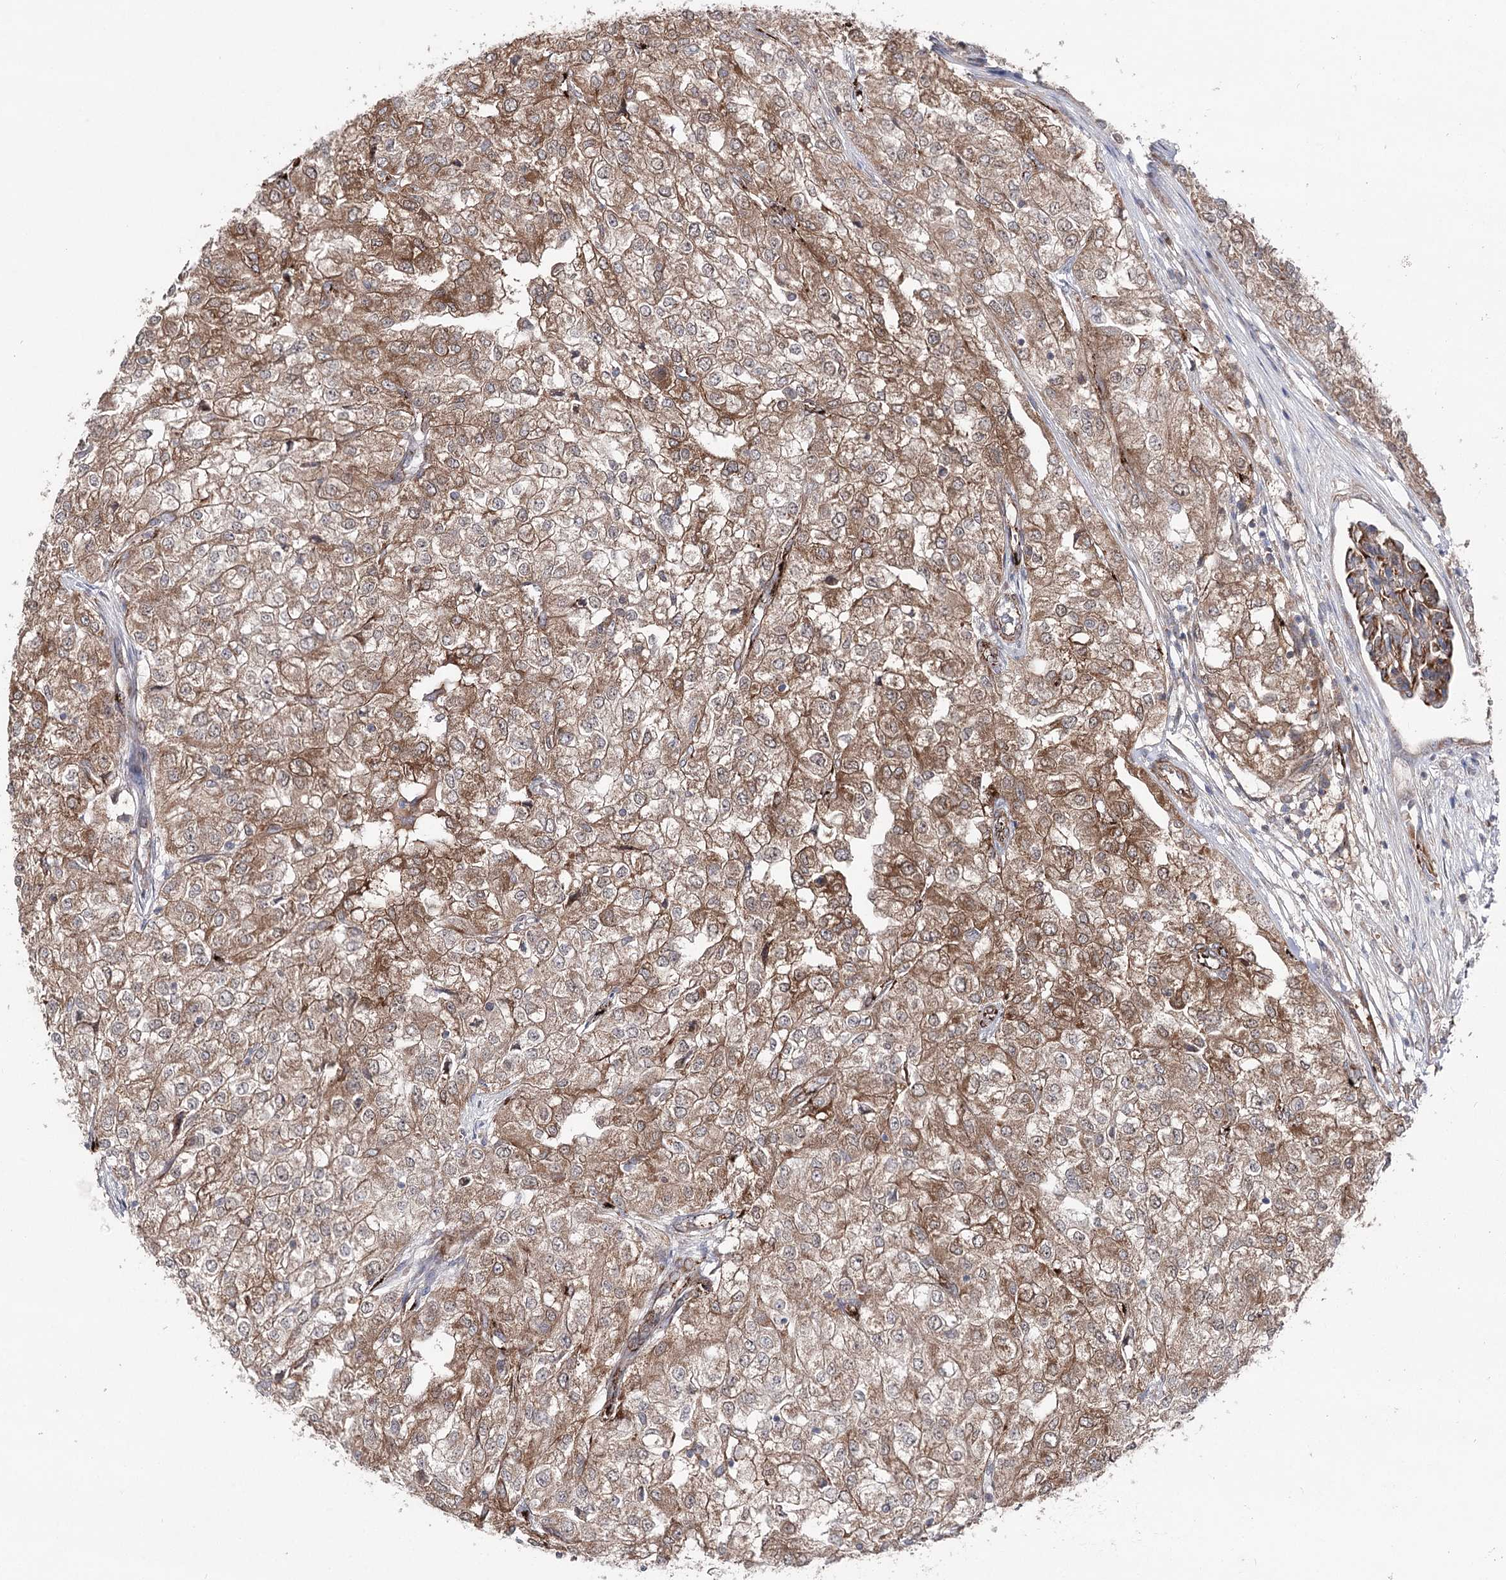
{"staining": {"intensity": "moderate", "quantity": ">75%", "location": "cytoplasmic/membranous"}, "tissue": "renal cancer", "cell_type": "Tumor cells", "image_type": "cancer", "snomed": [{"axis": "morphology", "description": "Adenocarcinoma, NOS"}, {"axis": "topography", "description": "Kidney"}], "caption": "A medium amount of moderate cytoplasmic/membranous positivity is present in approximately >75% of tumor cells in renal cancer (adenocarcinoma) tissue. The staining was performed using DAB, with brown indicating positive protein expression. Nuclei are stained blue with hematoxylin.", "gene": "MIB1", "patient": {"sex": "female", "age": 54}}